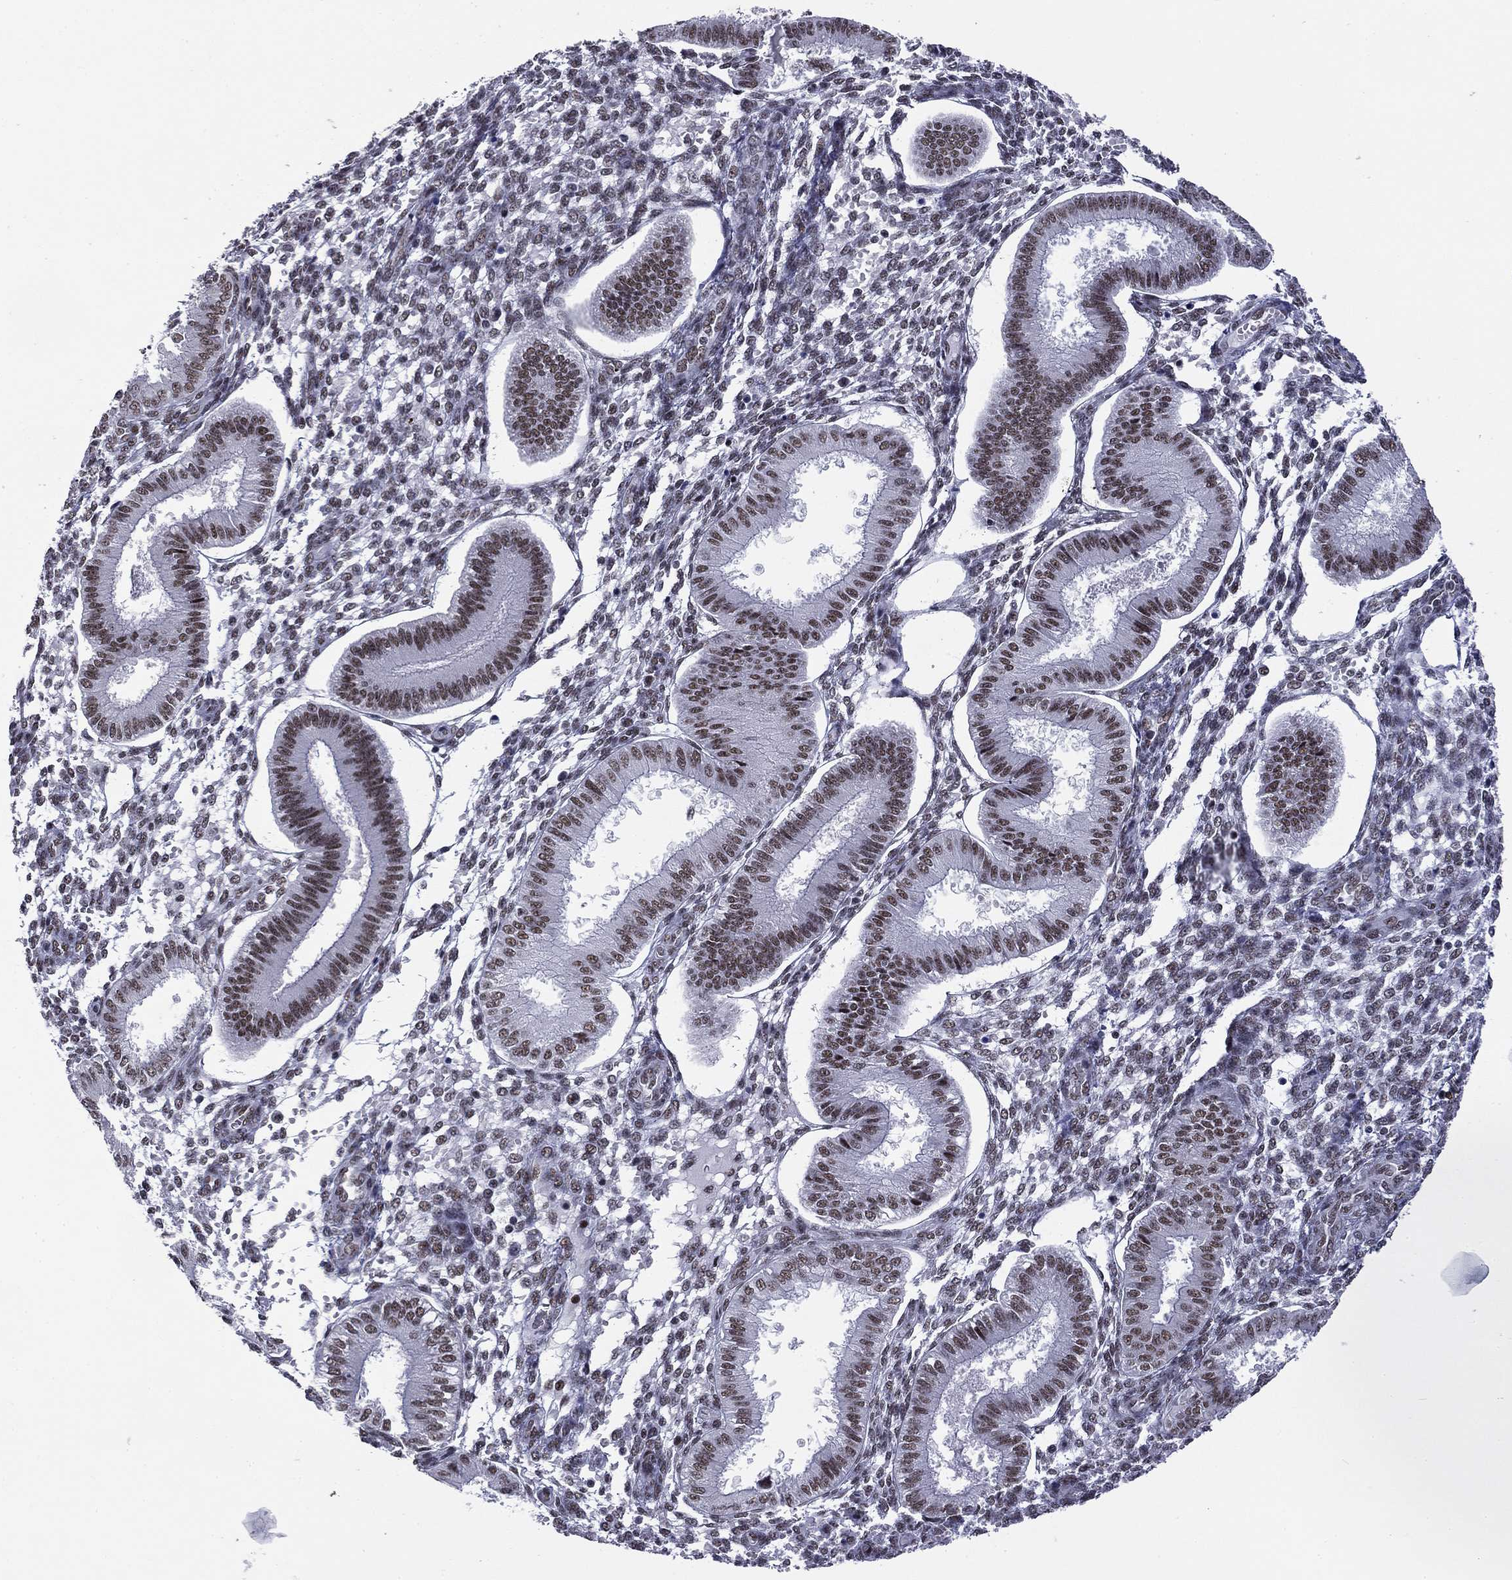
{"staining": {"intensity": "moderate", "quantity": "<25%", "location": "nuclear"}, "tissue": "endometrium", "cell_type": "Cells in endometrial stroma", "image_type": "normal", "snomed": [{"axis": "morphology", "description": "Normal tissue, NOS"}, {"axis": "topography", "description": "Endometrium"}], "caption": "Immunohistochemical staining of benign human endometrium demonstrates moderate nuclear protein positivity in approximately <25% of cells in endometrial stroma. (Stains: DAB (3,3'-diaminobenzidine) in brown, nuclei in blue, Microscopy: brightfield microscopy at high magnification).", "gene": "ETV5", "patient": {"sex": "female", "age": 43}}